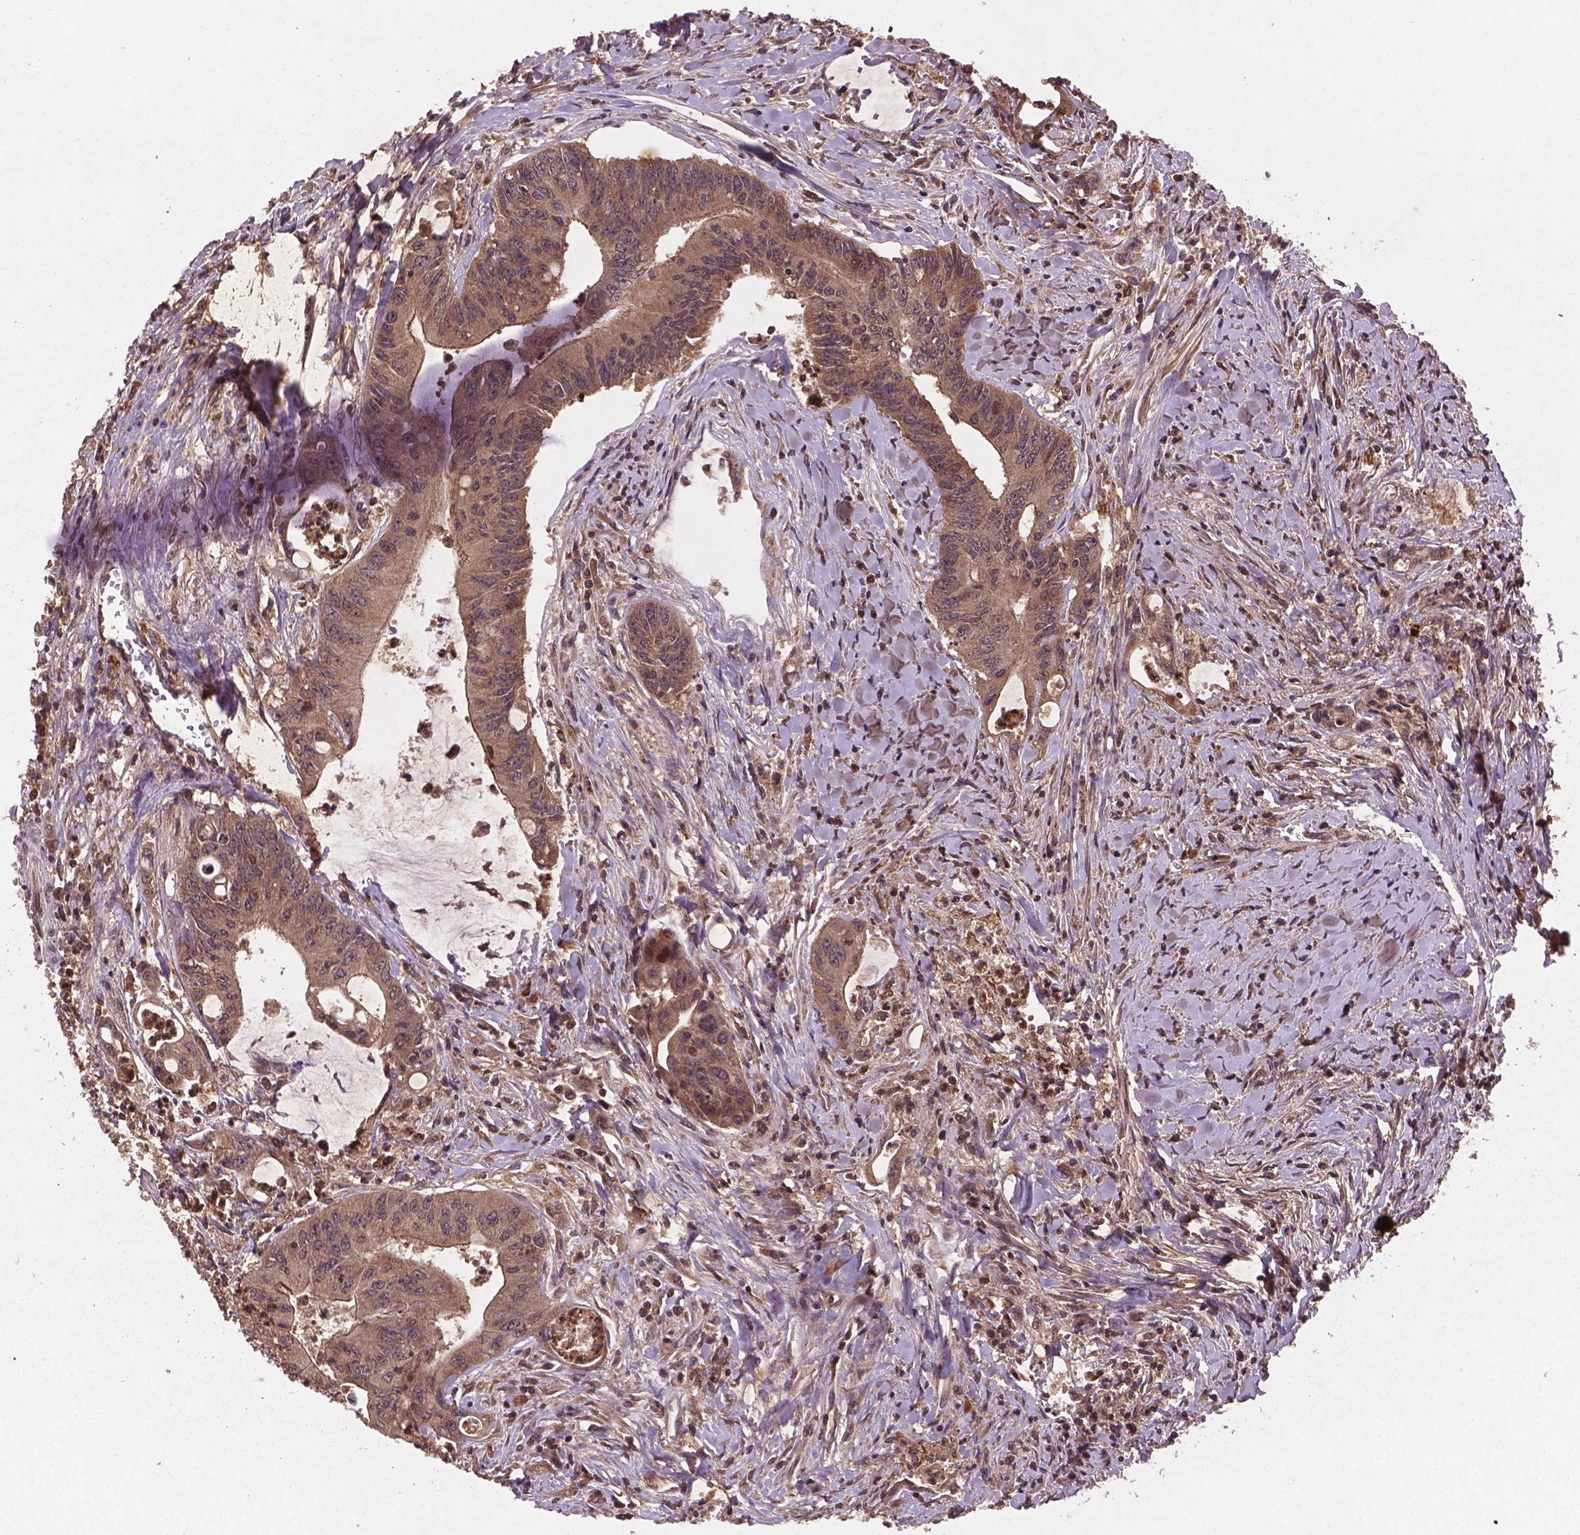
{"staining": {"intensity": "weak", "quantity": ">75%", "location": "cytoplasmic/membranous,nuclear"}, "tissue": "colorectal cancer", "cell_type": "Tumor cells", "image_type": "cancer", "snomed": [{"axis": "morphology", "description": "Adenocarcinoma, NOS"}, {"axis": "topography", "description": "Rectum"}], "caption": "Immunohistochemistry (IHC) staining of colorectal adenocarcinoma, which exhibits low levels of weak cytoplasmic/membranous and nuclear expression in about >75% of tumor cells indicating weak cytoplasmic/membranous and nuclear protein expression. The staining was performed using DAB (3,3'-diaminobenzidine) (brown) for protein detection and nuclei were counterstained in hematoxylin (blue).", "gene": "NIPAL2", "patient": {"sex": "male", "age": 59}}